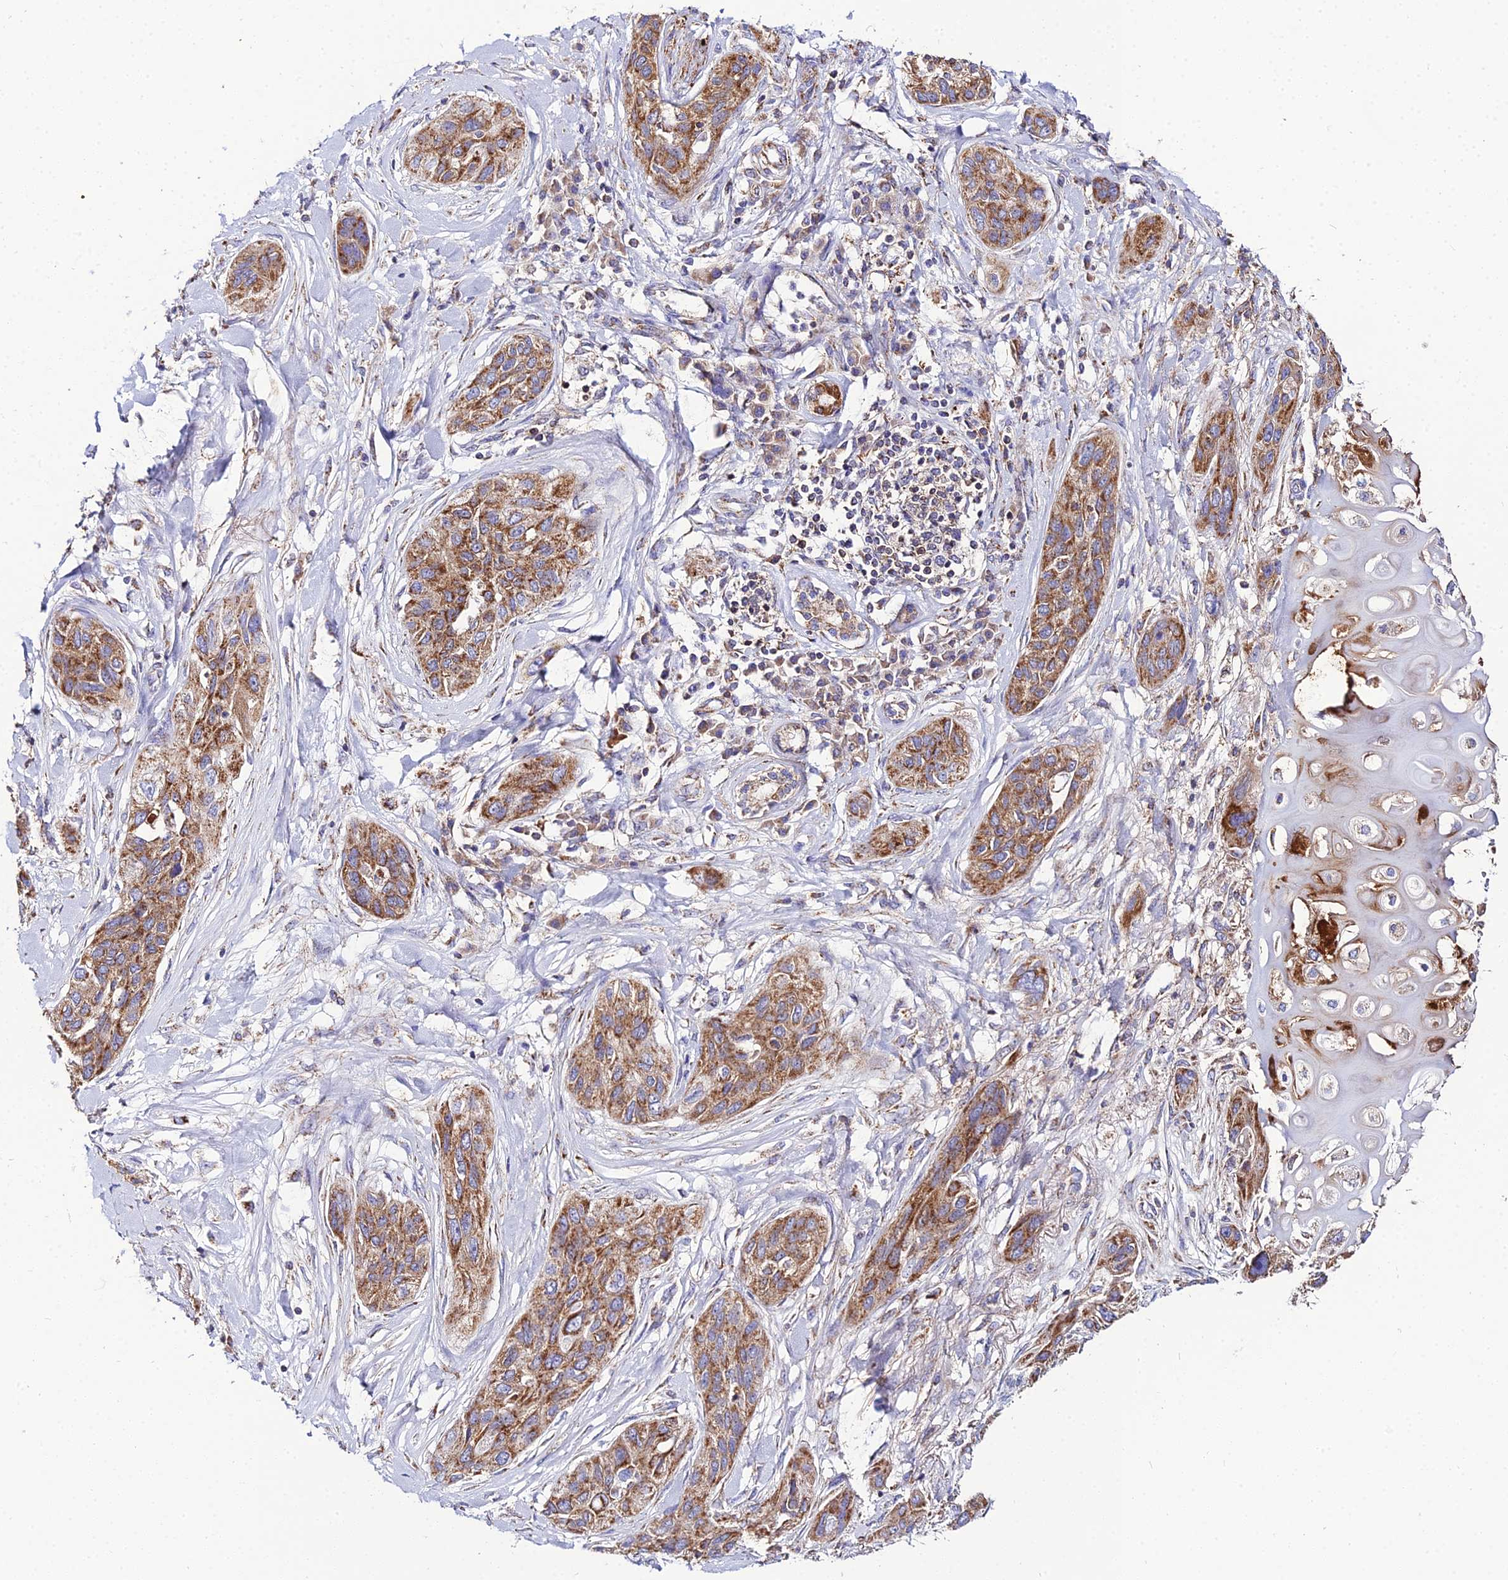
{"staining": {"intensity": "moderate", "quantity": ">75%", "location": "cytoplasmic/membranous"}, "tissue": "lung cancer", "cell_type": "Tumor cells", "image_type": "cancer", "snomed": [{"axis": "morphology", "description": "Squamous cell carcinoma, NOS"}, {"axis": "topography", "description": "Lung"}], "caption": "This image exhibits IHC staining of human lung cancer (squamous cell carcinoma), with medium moderate cytoplasmic/membranous expression in approximately >75% of tumor cells.", "gene": "NIPSNAP3A", "patient": {"sex": "female", "age": 70}}